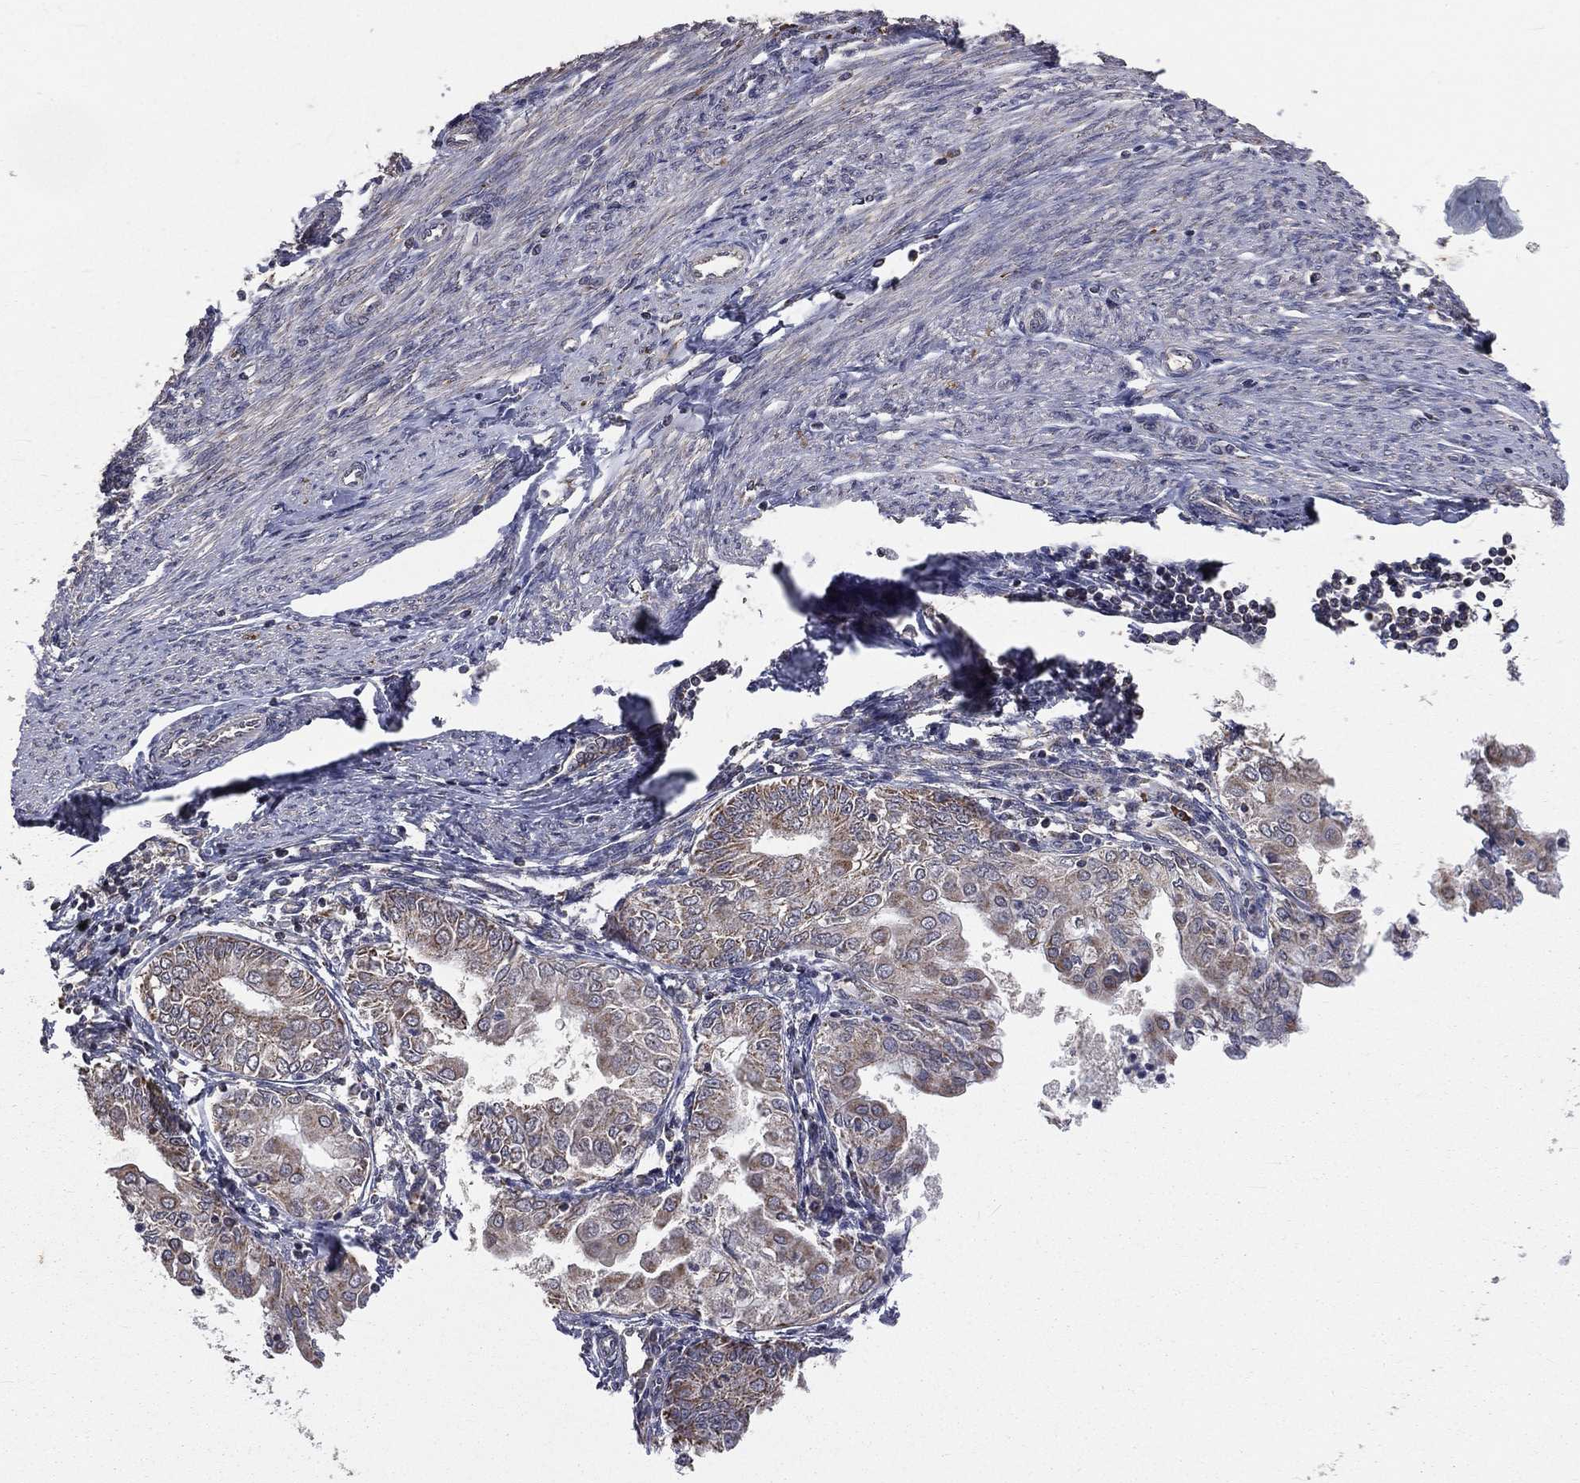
{"staining": {"intensity": "weak", "quantity": "<25%", "location": "cytoplasmic/membranous"}, "tissue": "endometrial cancer", "cell_type": "Tumor cells", "image_type": "cancer", "snomed": [{"axis": "morphology", "description": "Adenocarcinoma, NOS"}, {"axis": "topography", "description": "Endometrium"}], "caption": "This is an immunohistochemistry (IHC) image of human endometrial cancer (adenocarcinoma). There is no positivity in tumor cells.", "gene": "MRPL46", "patient": {"sex": "female", "age": 68}}